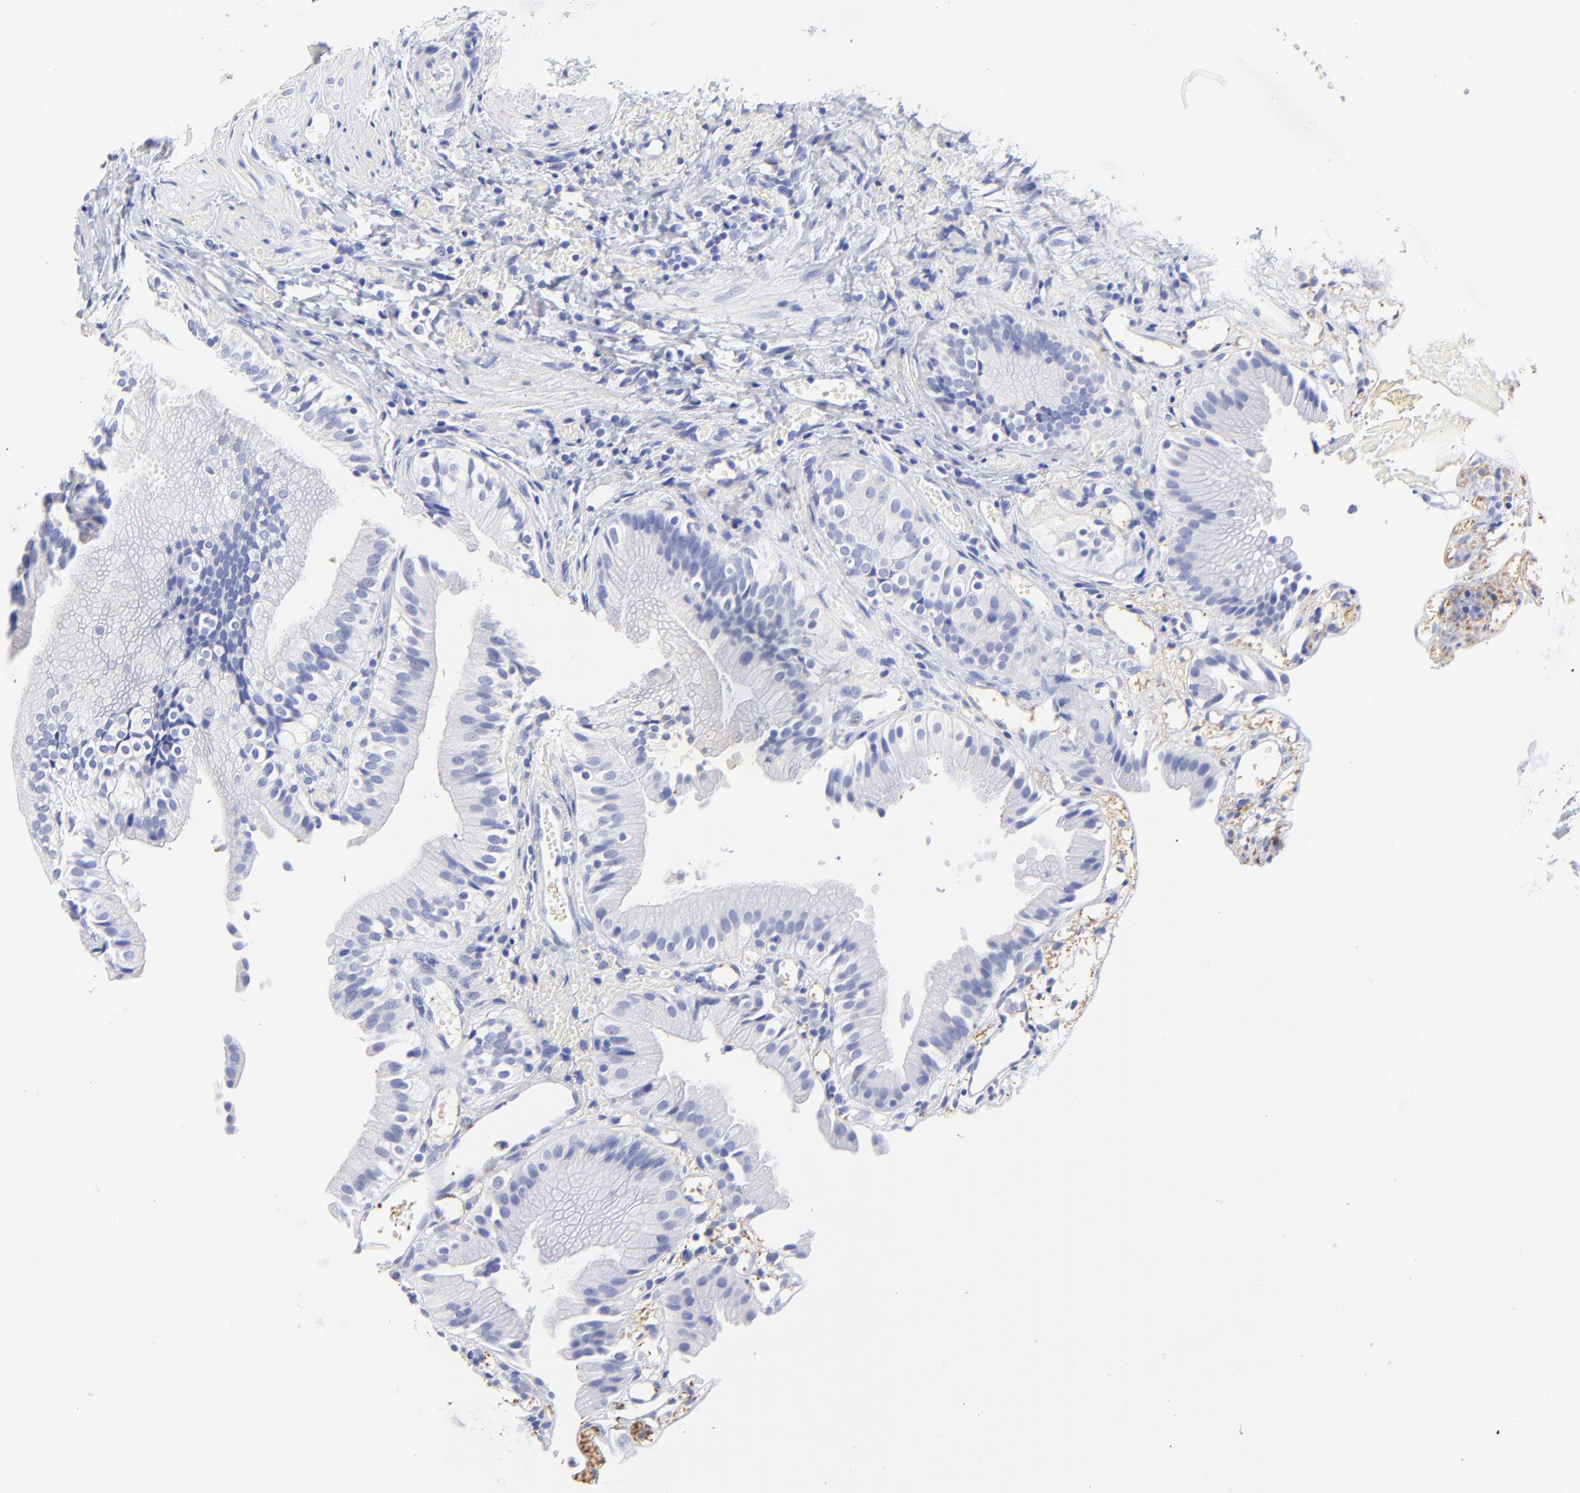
{"staining": {"intensity": "negative", "quantity": "none", "location": "none"}, "tissue": "gallbladder", "cell_type": "Glandular cells", "image_type": "normal", "snomed": [{"axis": "morphology", "description": "Normal tissue, NOS"}, {"axis": "topography", "description": "Gallbladder"}], "caption": "Protein analysis of benign gallbladder demonstrates no significant positivity in glandular cells. The staining is performed using DAB (3,3'-diaminobenzidine) brown chromogen with nuclei counter-stained in using hematoxylin.", "gene": "HORMAD2", "patient": {"sex": "male", "age": 65}}